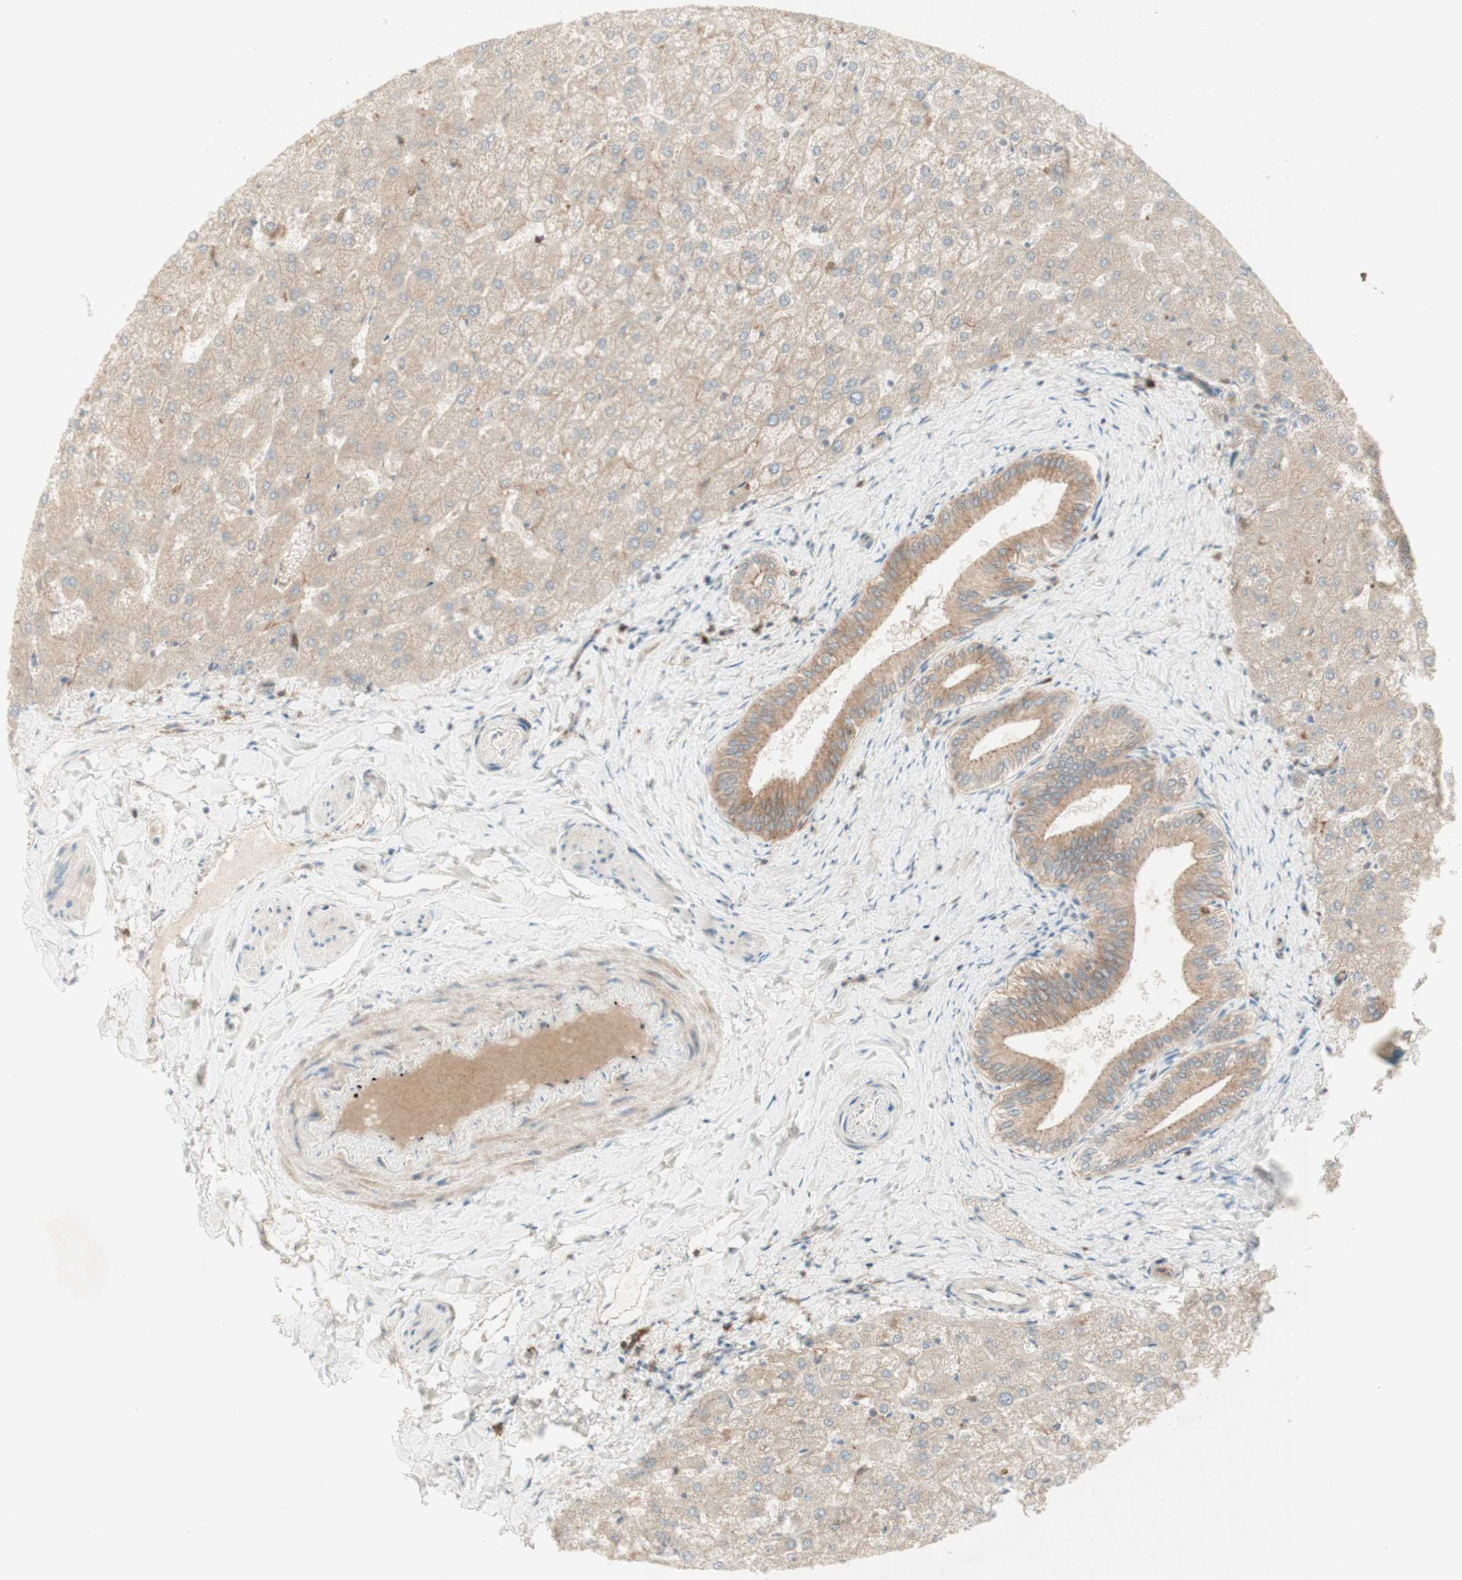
{"staining": {"intensity": "moderate", "quantity": ">75%", "location": "cytoplasmic/membranous"}, "tissue": "liver", "cell_type": "Cholangiocytes", "image_type": "normal", "snomed": [{"axis": "morphology", "description": "Normal tissue, NOS"}, {"axis": "topography", "description": "Liver"}], "caption": "Liver was stained to show a protein in brown. There is medium levels of moderate cytoplasmic/membranous positivity in about >75% of cholangiocytes. (DAB = brown stain, brightfield microscopy at high magnification).", "gene": "PTGER4", "patient": {"sex": "female", "age": 32}}